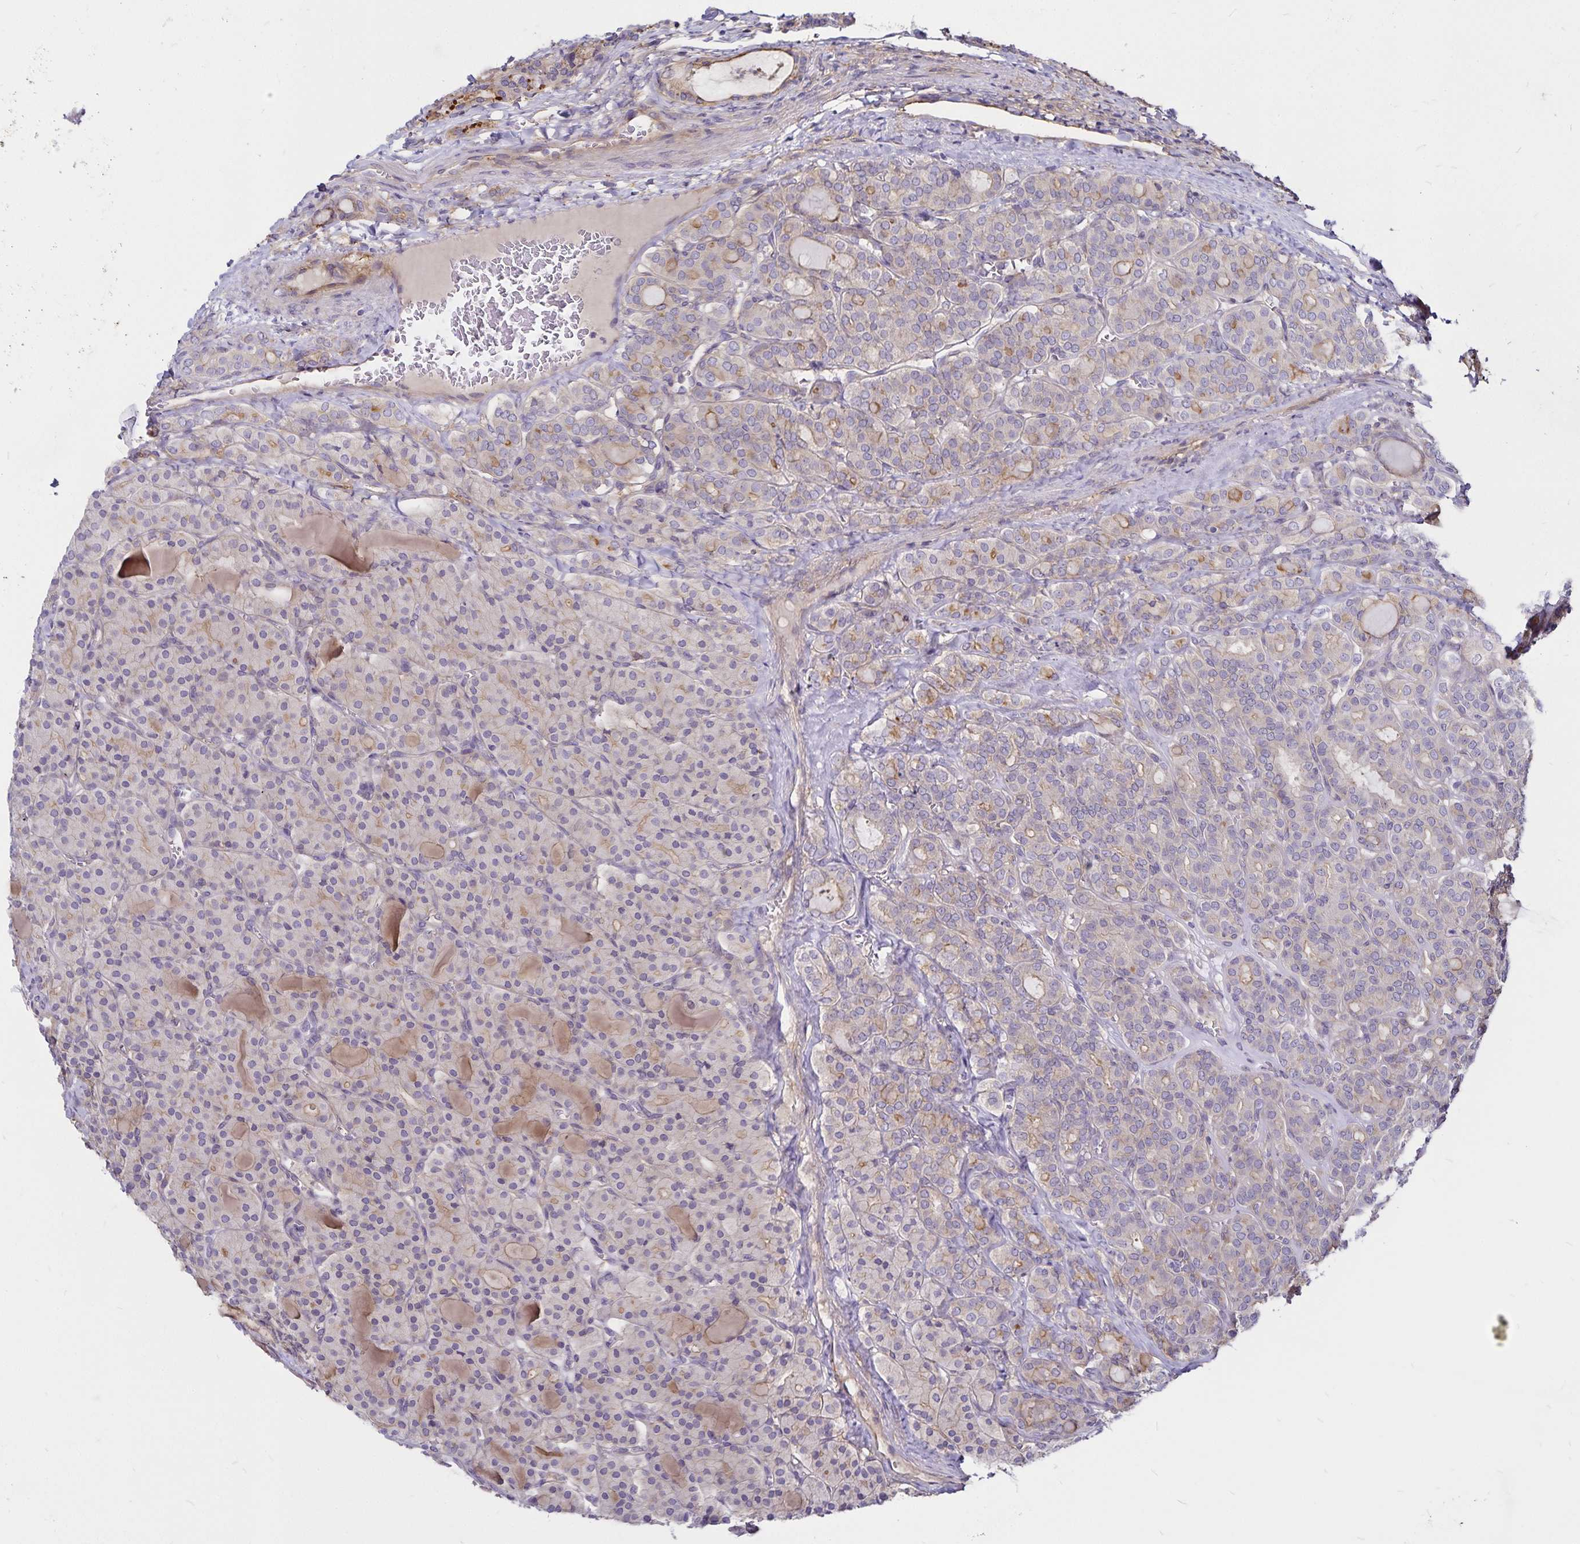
{"staining": {"intensity": "weak", "quantity": "<25%", "location": "cytoplasmic/membranous"}, "tissue": "thyroid cancer", "cell_type": "Tumor cells", "image_type": "cancer", "snomed": [{"axis": "morphology", "description": "Normal tissue, NOS"}, {"axis": "morphology", "description": "Follicular adenoma carcinoma, NOS"}, {"axis": "topography", "description": "Thyroid gland"}], "caption": "Protein analysis of follicular adenoma carcinoma (thyroid) exhibits no significant positivity in tumor cells.", "gene": "GNG12", "patient": {"sex": "female", "age": 31}}